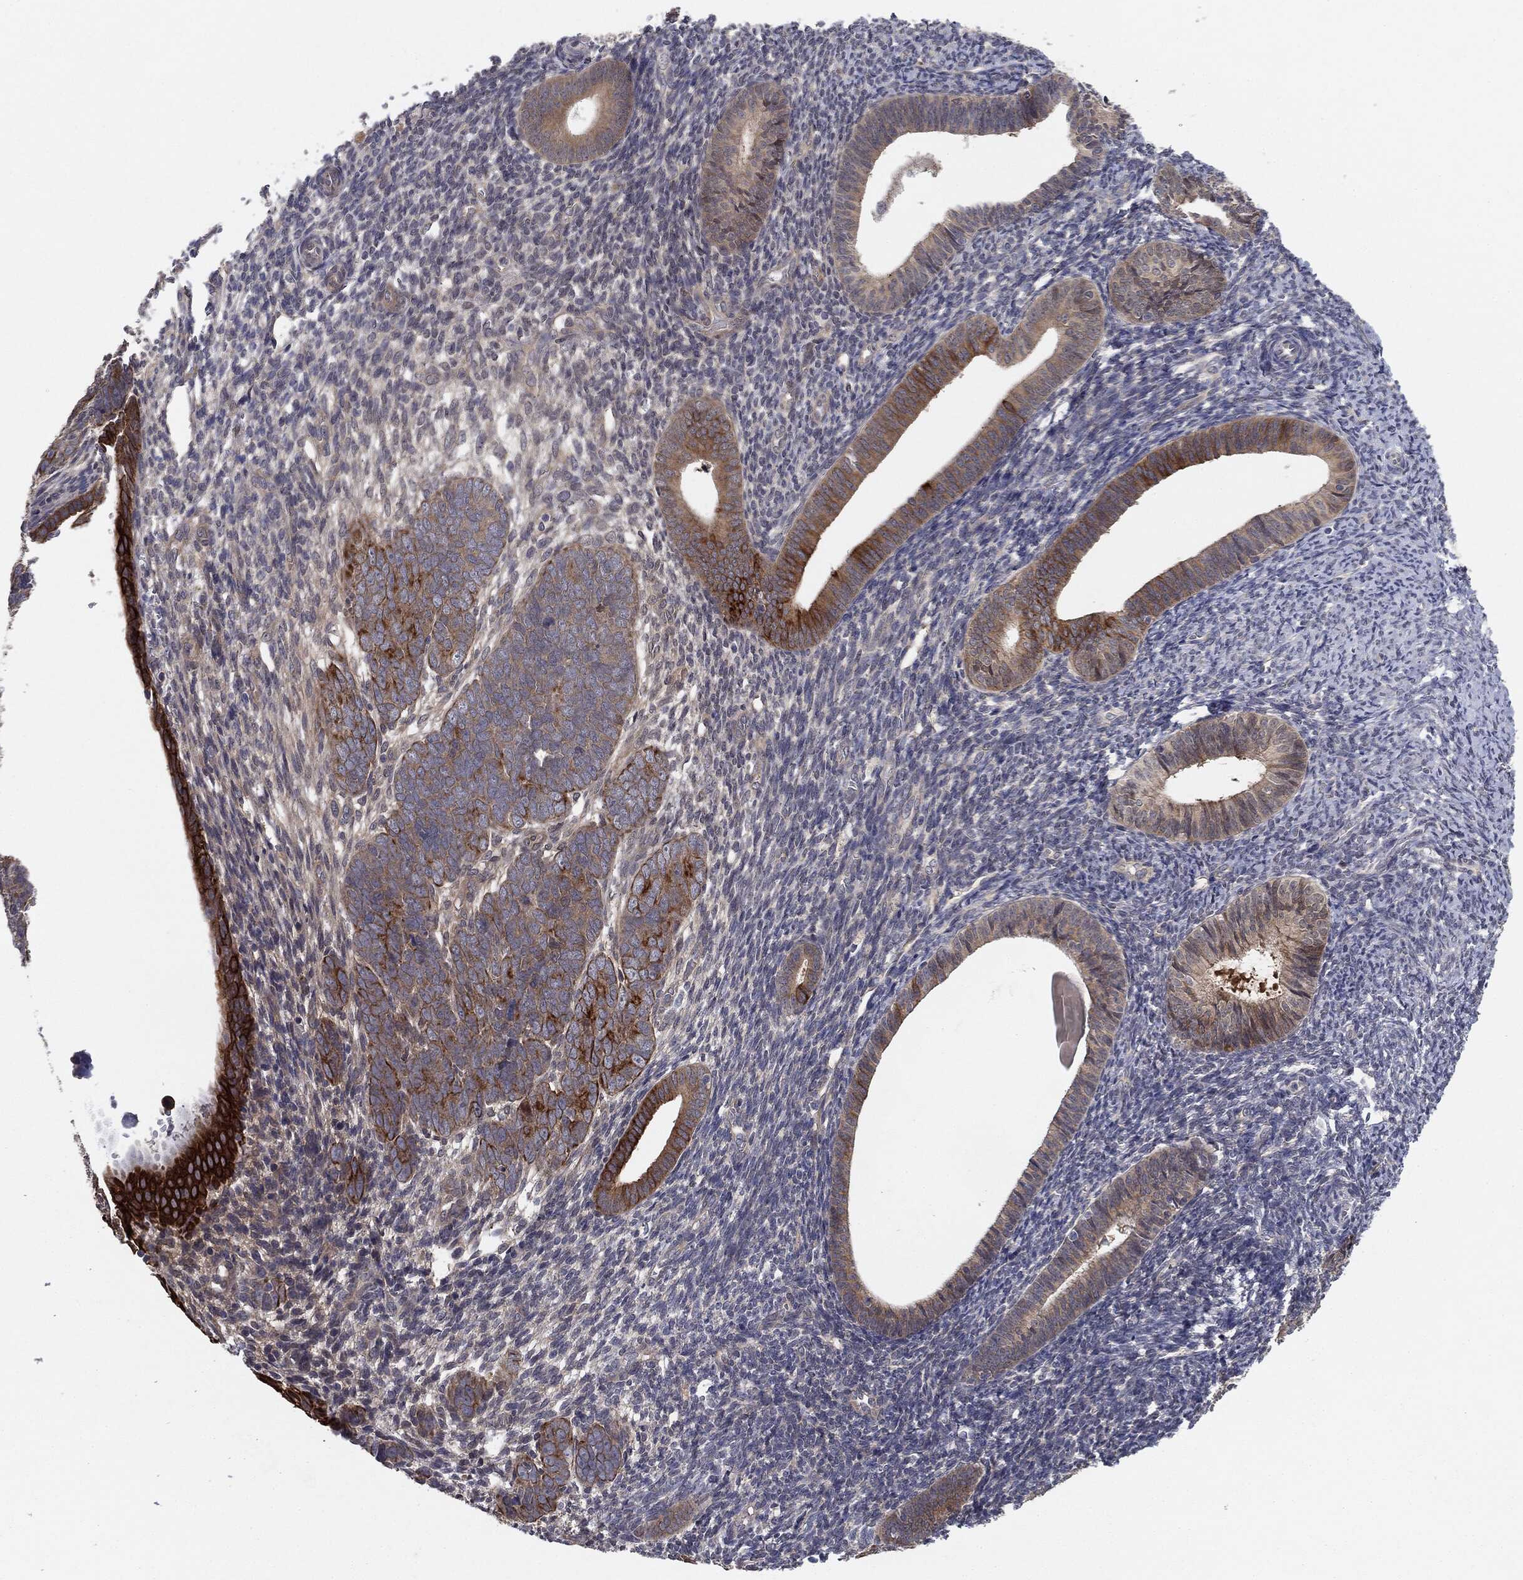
{"staining": {"intensity": "strong", "quantity": "<25%", "location": "cytoplasmic/membranous"}, "tissue": "endometrial cancer", "cell_type": "Tumor cells", "image_type": "cancer", "snomed": [{"axis": "morphology", "description": "Adenocarcinoma, NOS"}, {"axis": "topography", "description": "Endometrium"}], "caption": "Immunohistochemical staining of human endometrial adenocarcinoma shows medium levels of strong cytoplasmic/membranous protein positivity in about <25% of tumor cells. The staining was performed using DAB (3,3'-diaminobenzidine) to visualize the protein expression in brown, while the nuclei were stained in blue with hematoxylin (Magnification: 20x).", "gene": "KRT7", "patient": {"sex": "female", "age": 82}}